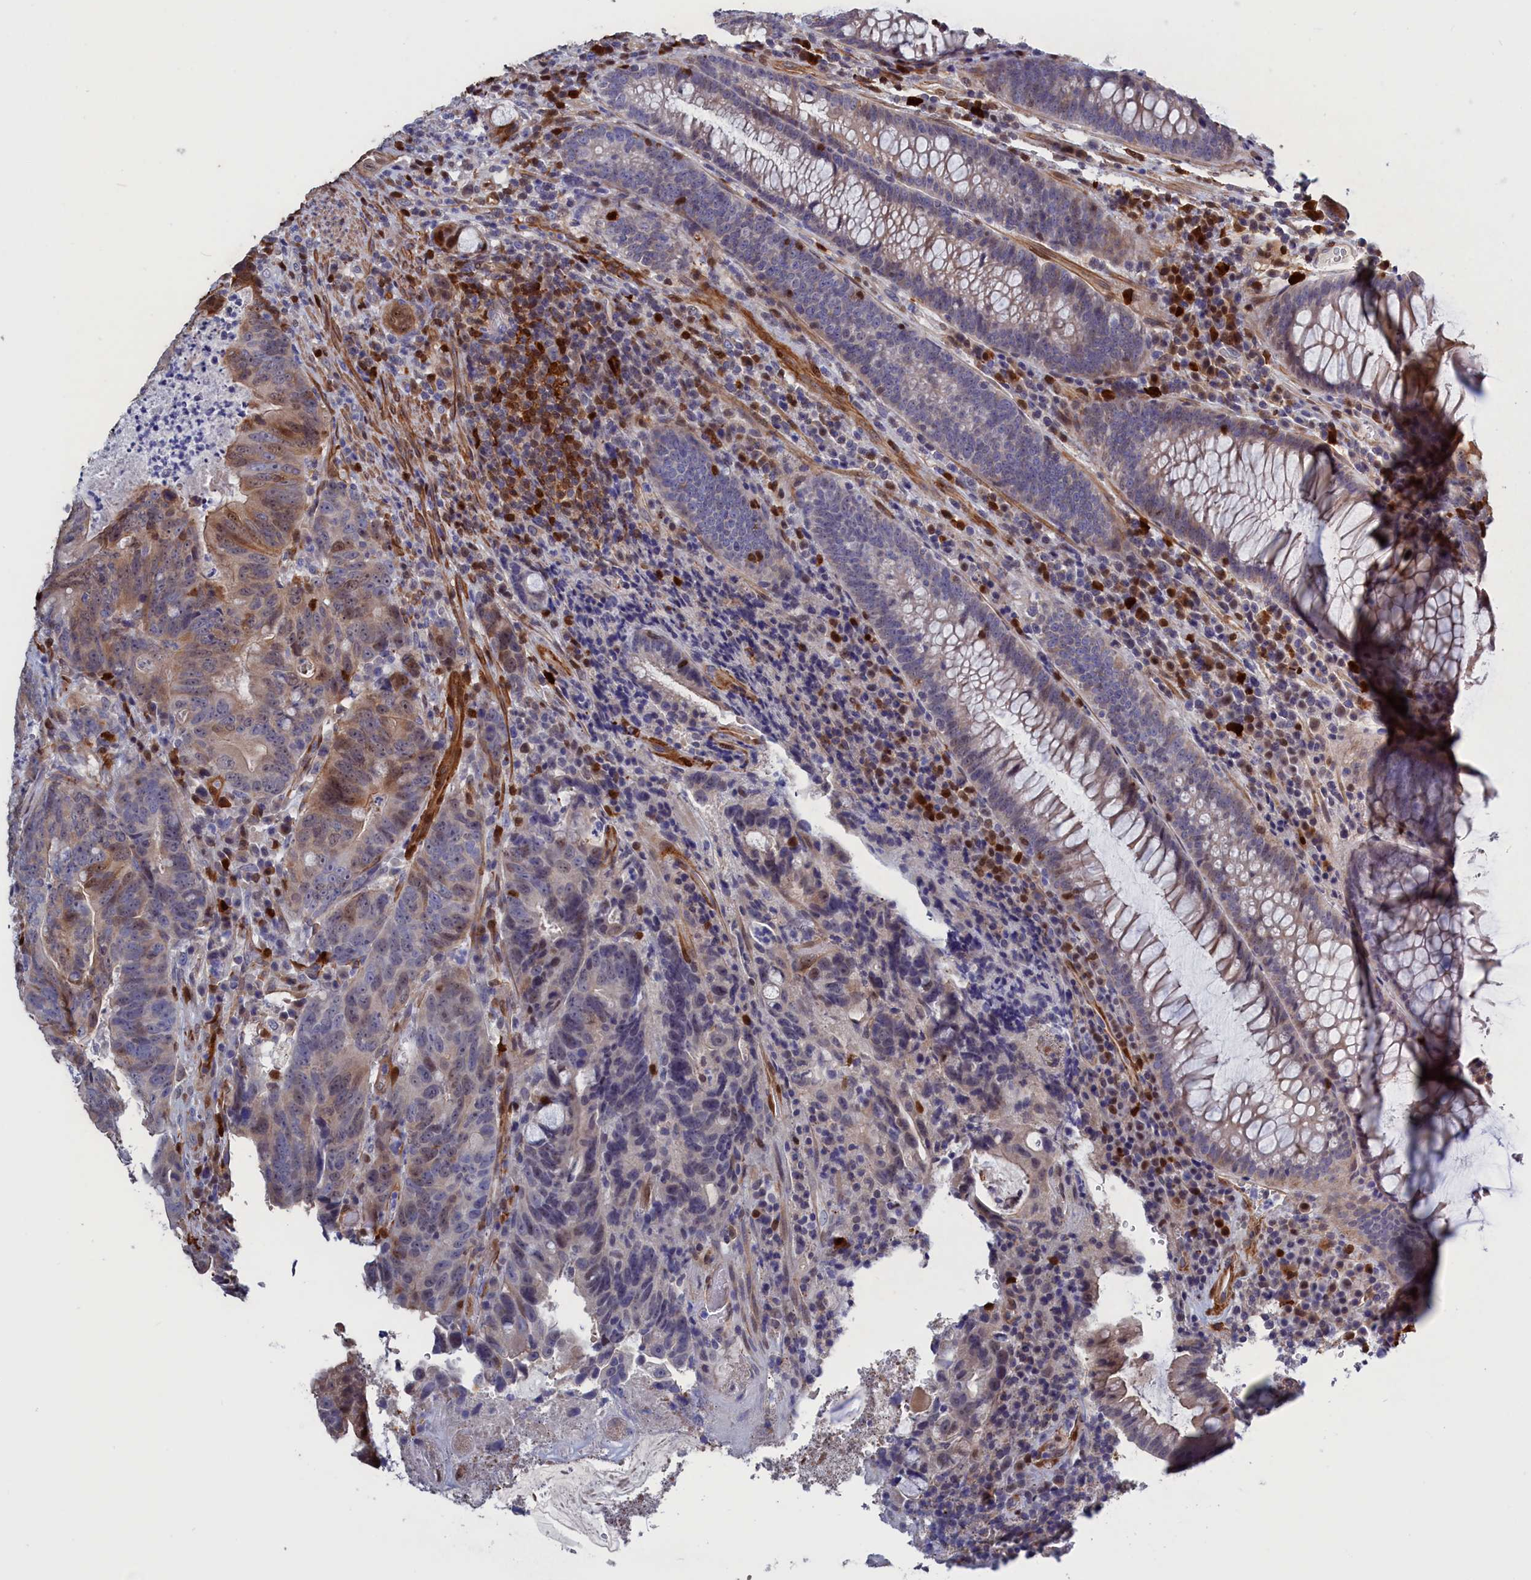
{"staining": {"intensity": "moderate", "quantity": "<25%", "location": "cytoplasmic/membranous,nuclear"}, "tissue": "colorectal cancer", "cell_type": "Tumor cells", "image_type": "cancer", "snomed": [{"axis": "morphology", "description": "Adenocarcinoma, NOS"}, {"axis": "topography", "description": "Colon"}], "caption": "Human colorectal cancer stained with a protein marker reveals moderate staining in tumor cells.", "gene": "CRIP1", "patient": {"sex": "female", "age": 82}}